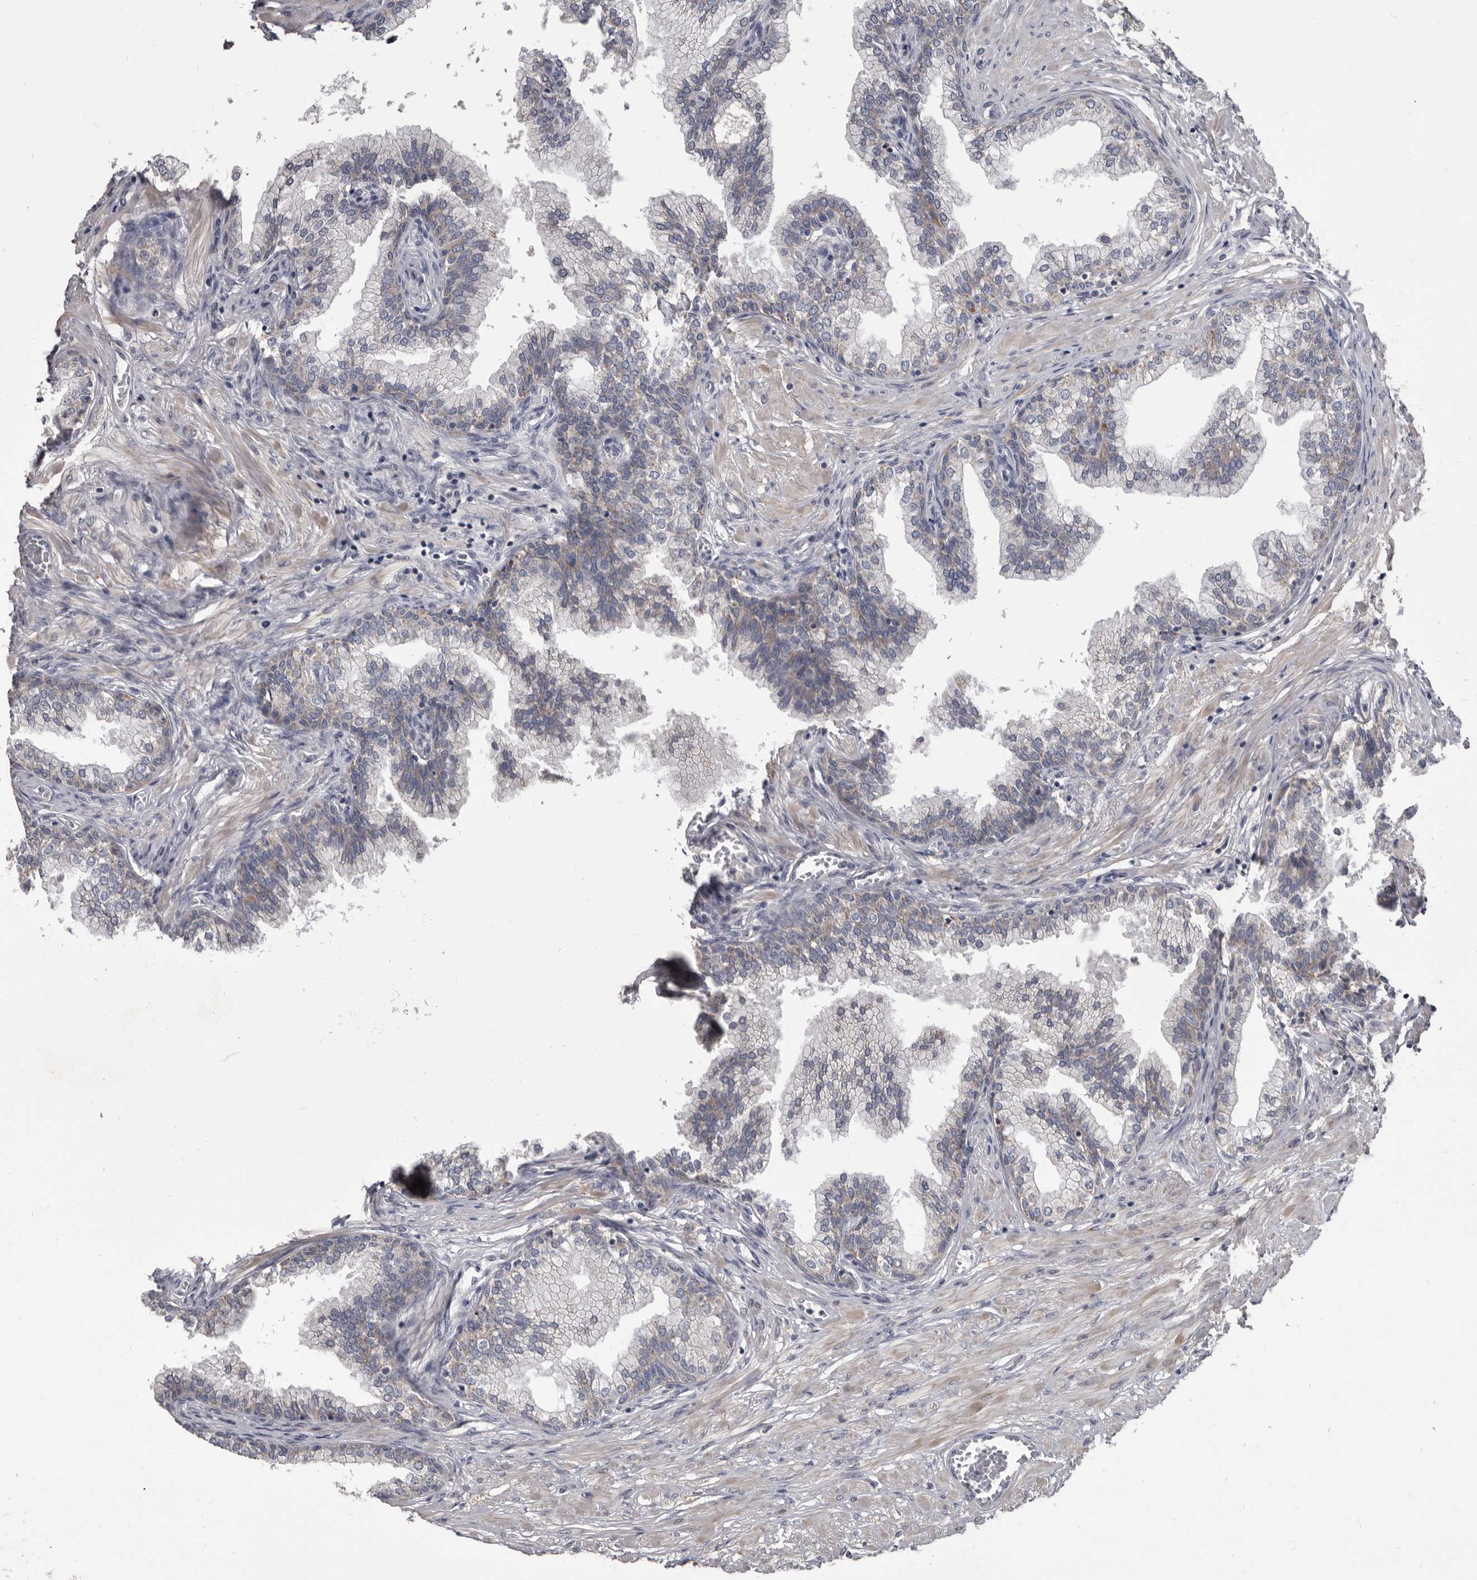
{"staining": {"intensity": "moderate", "quantity": "<25%", "location": "cytoplasmic/membranous"}, "tissue": "prostate", "cell_type": "Glandular cells", "image_type": "normal", "snomed": [{"axis": "morphology", "description": "Normal tissue, NOS"}, {"axis": "morphology", "description": "Urothelial carcinoma, Low grade"}, {"axis": "topography", "description": "Urinary bladder"}, {"axis": "topography", "description": "Prostate"}], "caption": "Human prostate stained with a brown dye reveals moderate cytoplasmic/membranous positive positivity in about <25% of glandular cells.", "gene": "ALDH5A1", "patient": {"sex": "male", "age": 60}}